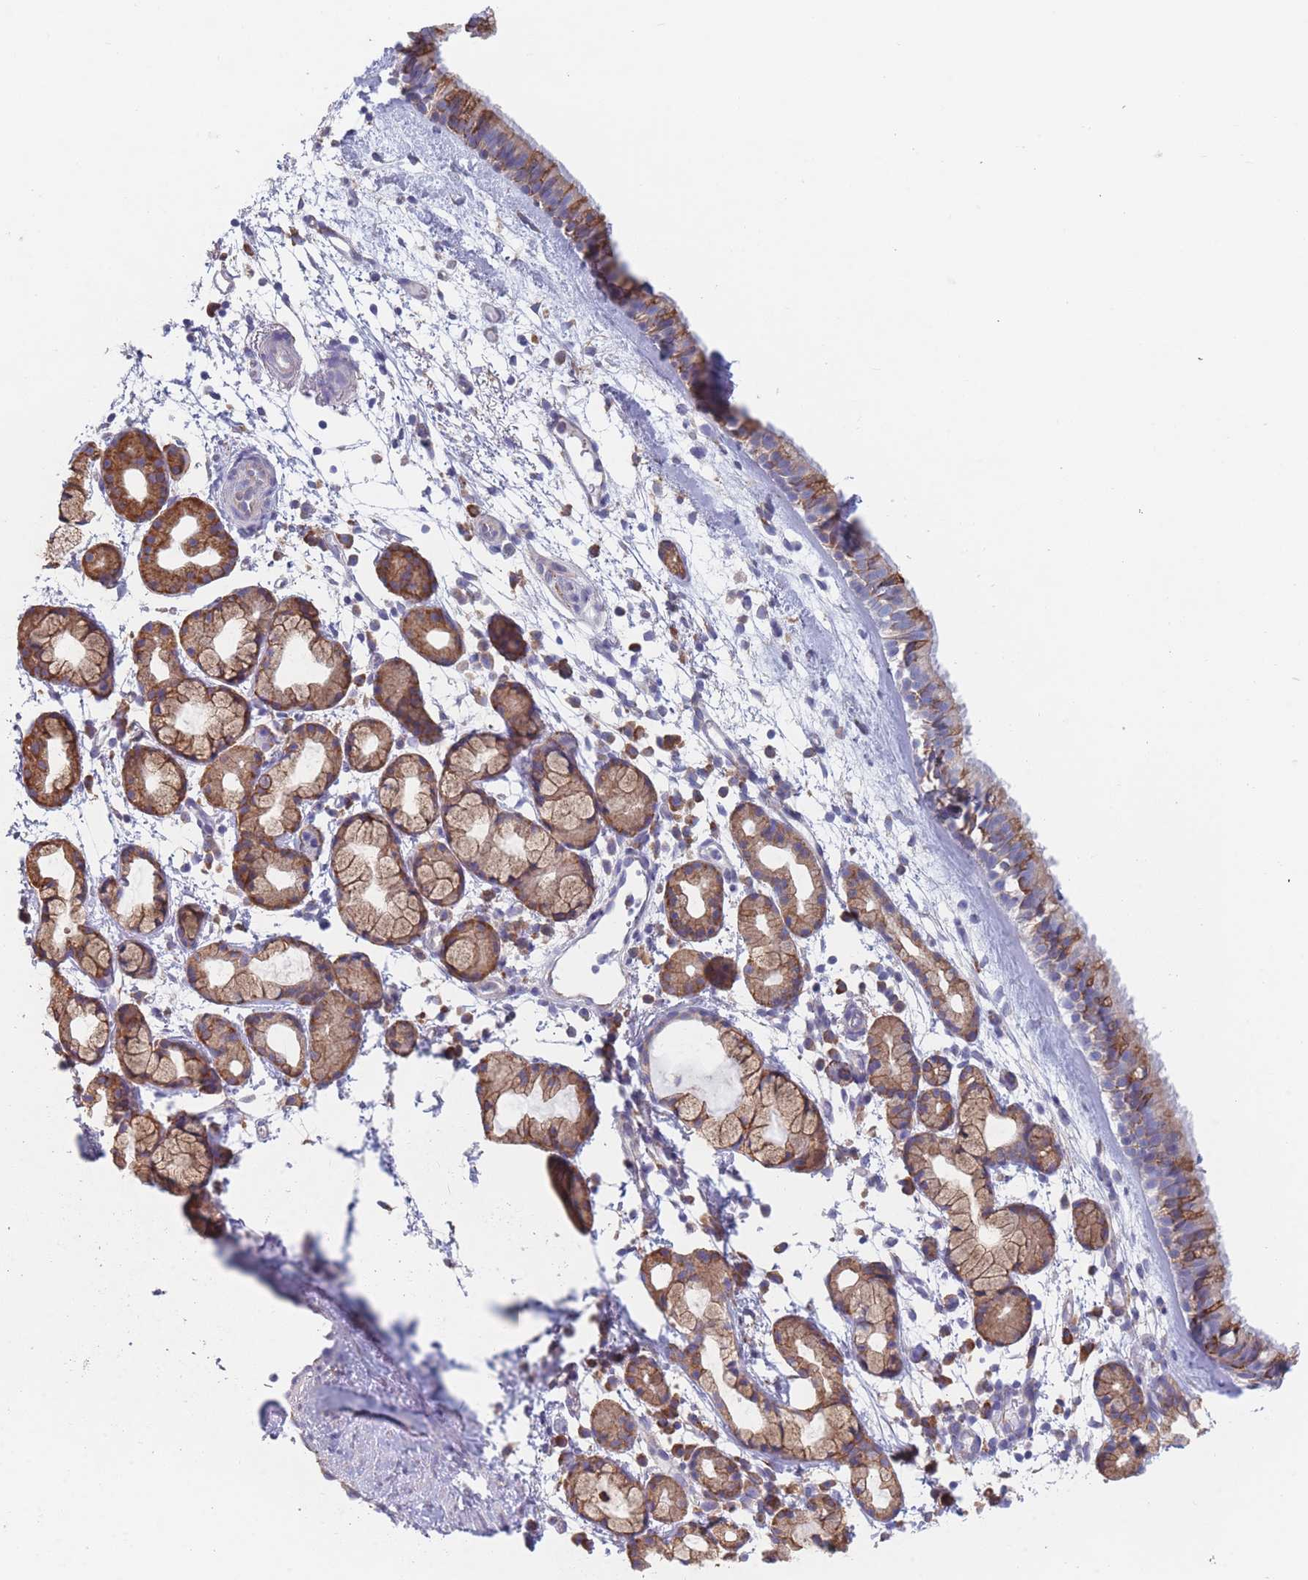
{"staining": {"intensity": "moderate", "quantity": ">75%", "location": "cytoplasmic/membranous"}, "tissue": "nasopharynx", "cell_type": "Respiratory epithelial cells", "image_type": "normal", "snomed": [{"axis": "morphology", "description": "Normal tissue, NOS"}, {"axis": "topography", "description": "Nasopharynx"}], "caption": "Protein expression analysis of normal human nasopharynx reveals moderate cytoplasmic/membranous positivity in about >75% of respiratory epithelial cells.", "gene": "OR7C2", "patient": {"sex": "female", "age": 81}}